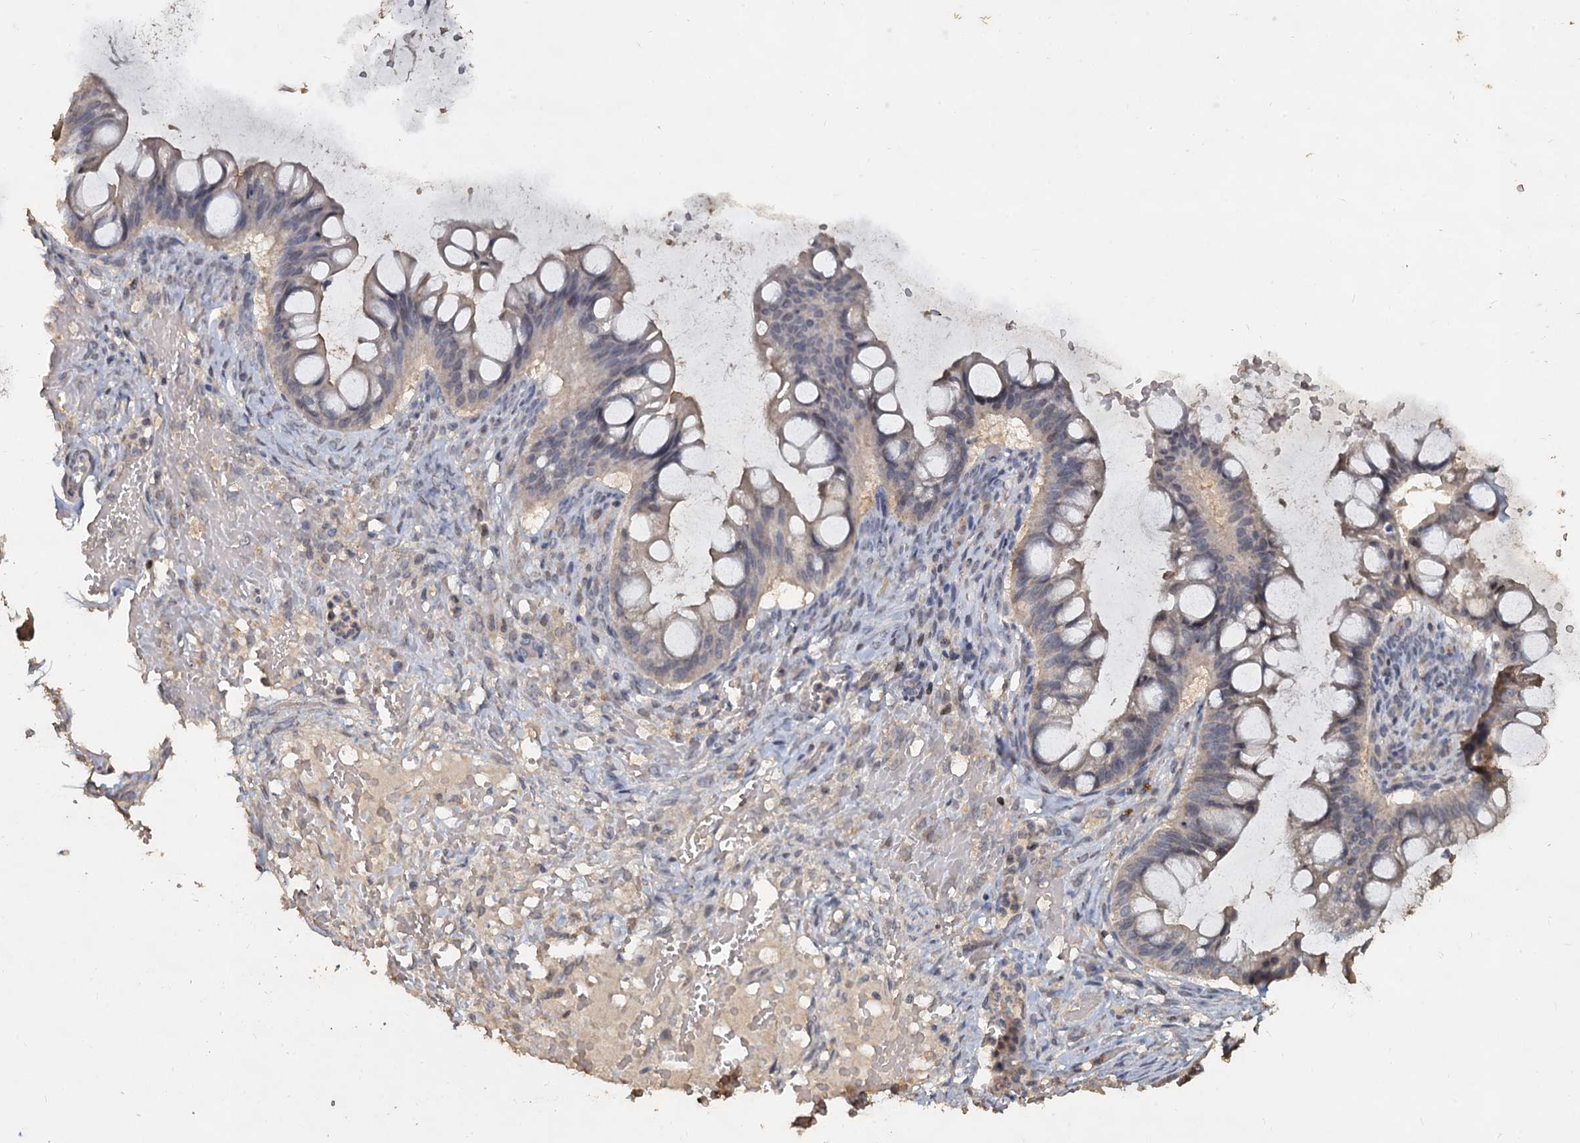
{"staining": {"intensity": "negative", "quantity": "none", "location": "none"}, "tissue": "ovarian cancer", "cell_type": "Tumor cells", "image_type": "cancer", "snomed": [{"axis": "morphology", "description": "Cystadenocarcinoma, mucinous, NOS"}, {"axis": "topography", "description": "Ovary"}], "caption": "This is an immunohistochemistry (IHC) histopathology image of human ovarian mucinous cystadenocarcinoma. There is no staining in tumor cells.", "gene": "CCDC61", "patient": {"sex": "female", "age": 73}}